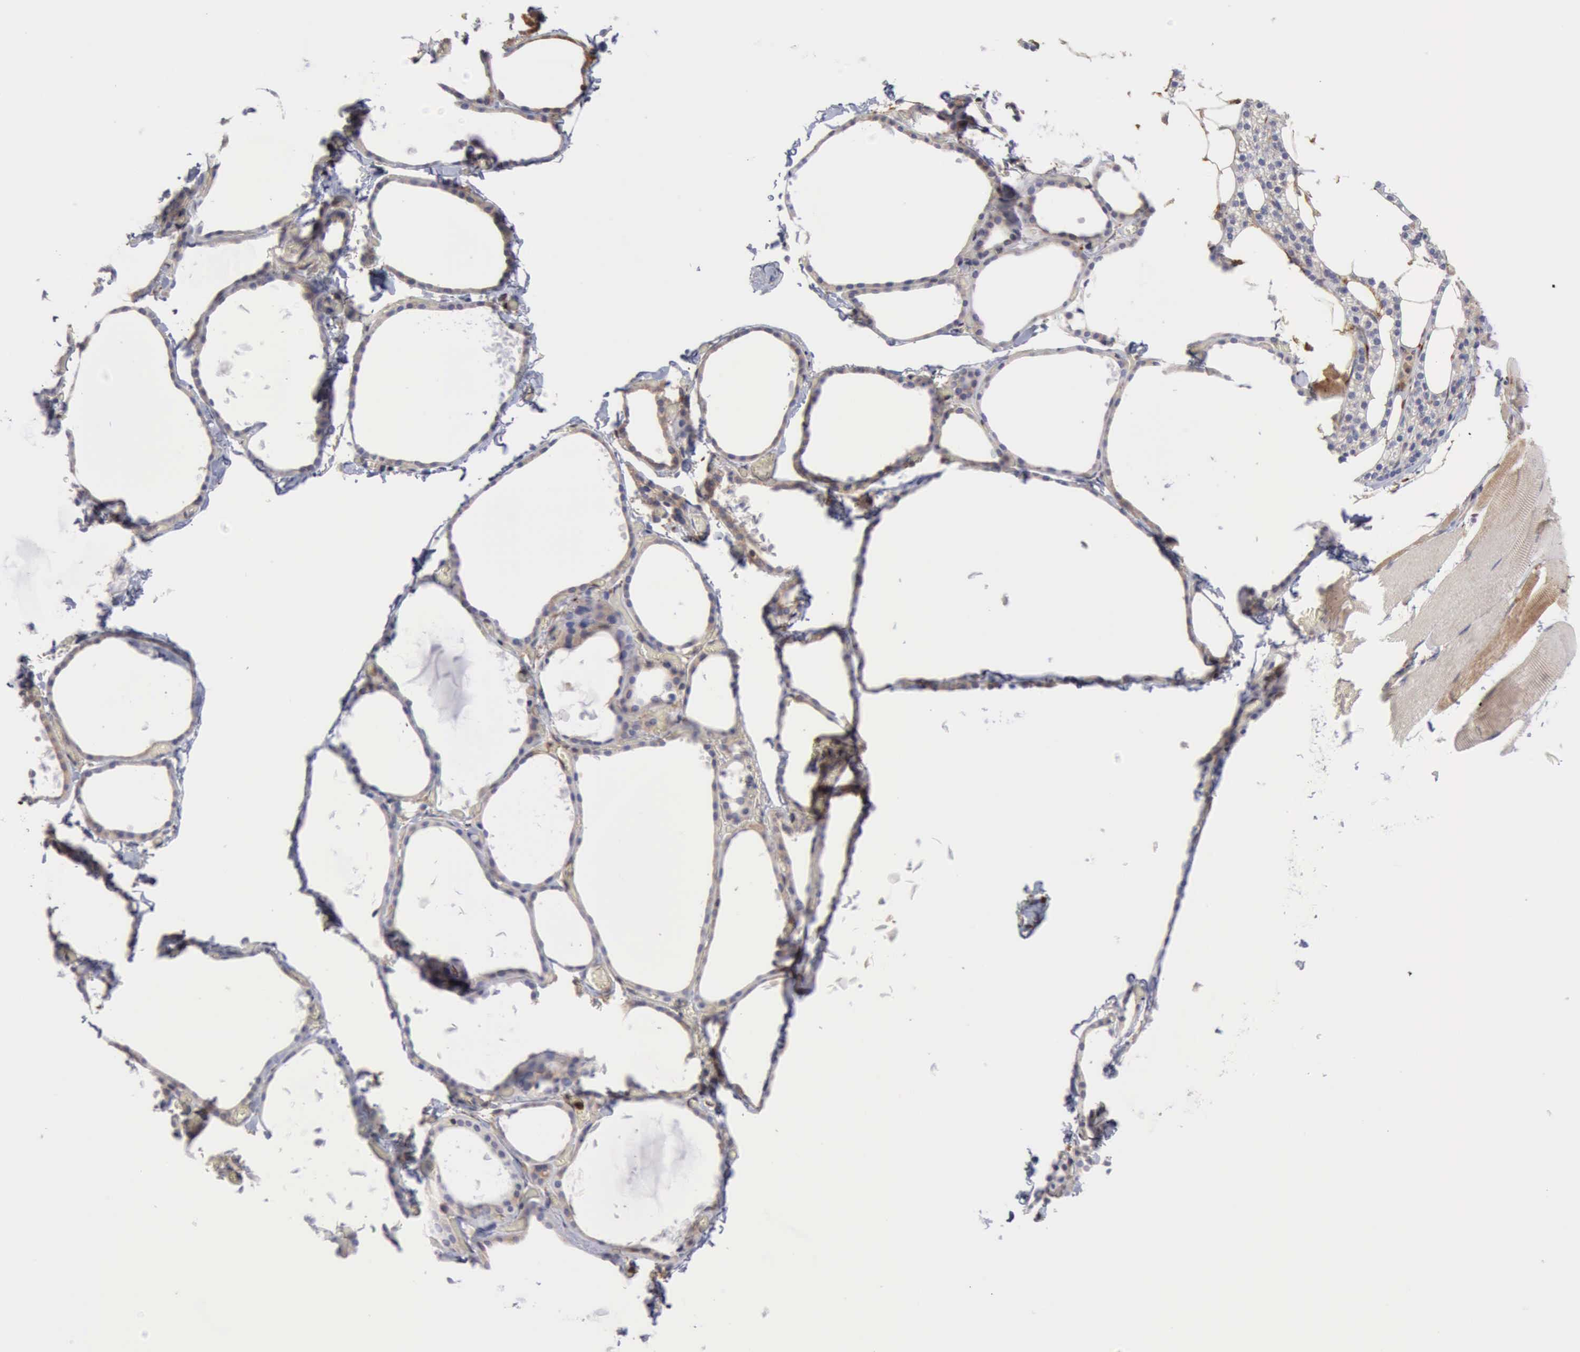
{"staining": {"intensity": "moderate", "quantity": ">75%", "location": "cytoplasmic/membranous"}, "tissue": "thyroid gland", "cell_type": "Glandular cells", "image_type": "normal", "snomed": [{"axis": "morphology", "description": "Normal tissue, NOS"}, {"axis": "topography", "description": "Thyroid gland"}], "caption": "A high-resolution micrograph shows IHC staining of normal thyroid gland, which reveals moderate cytoplasmic/membranous positivity in approximately >75% of glandular cells. Immunohistochemistry (ihc) stains the protein of interest in brown and the nuclei are stained blue.", "gene": "APOL2", "patient": {"sex": "female", "age": 22}}